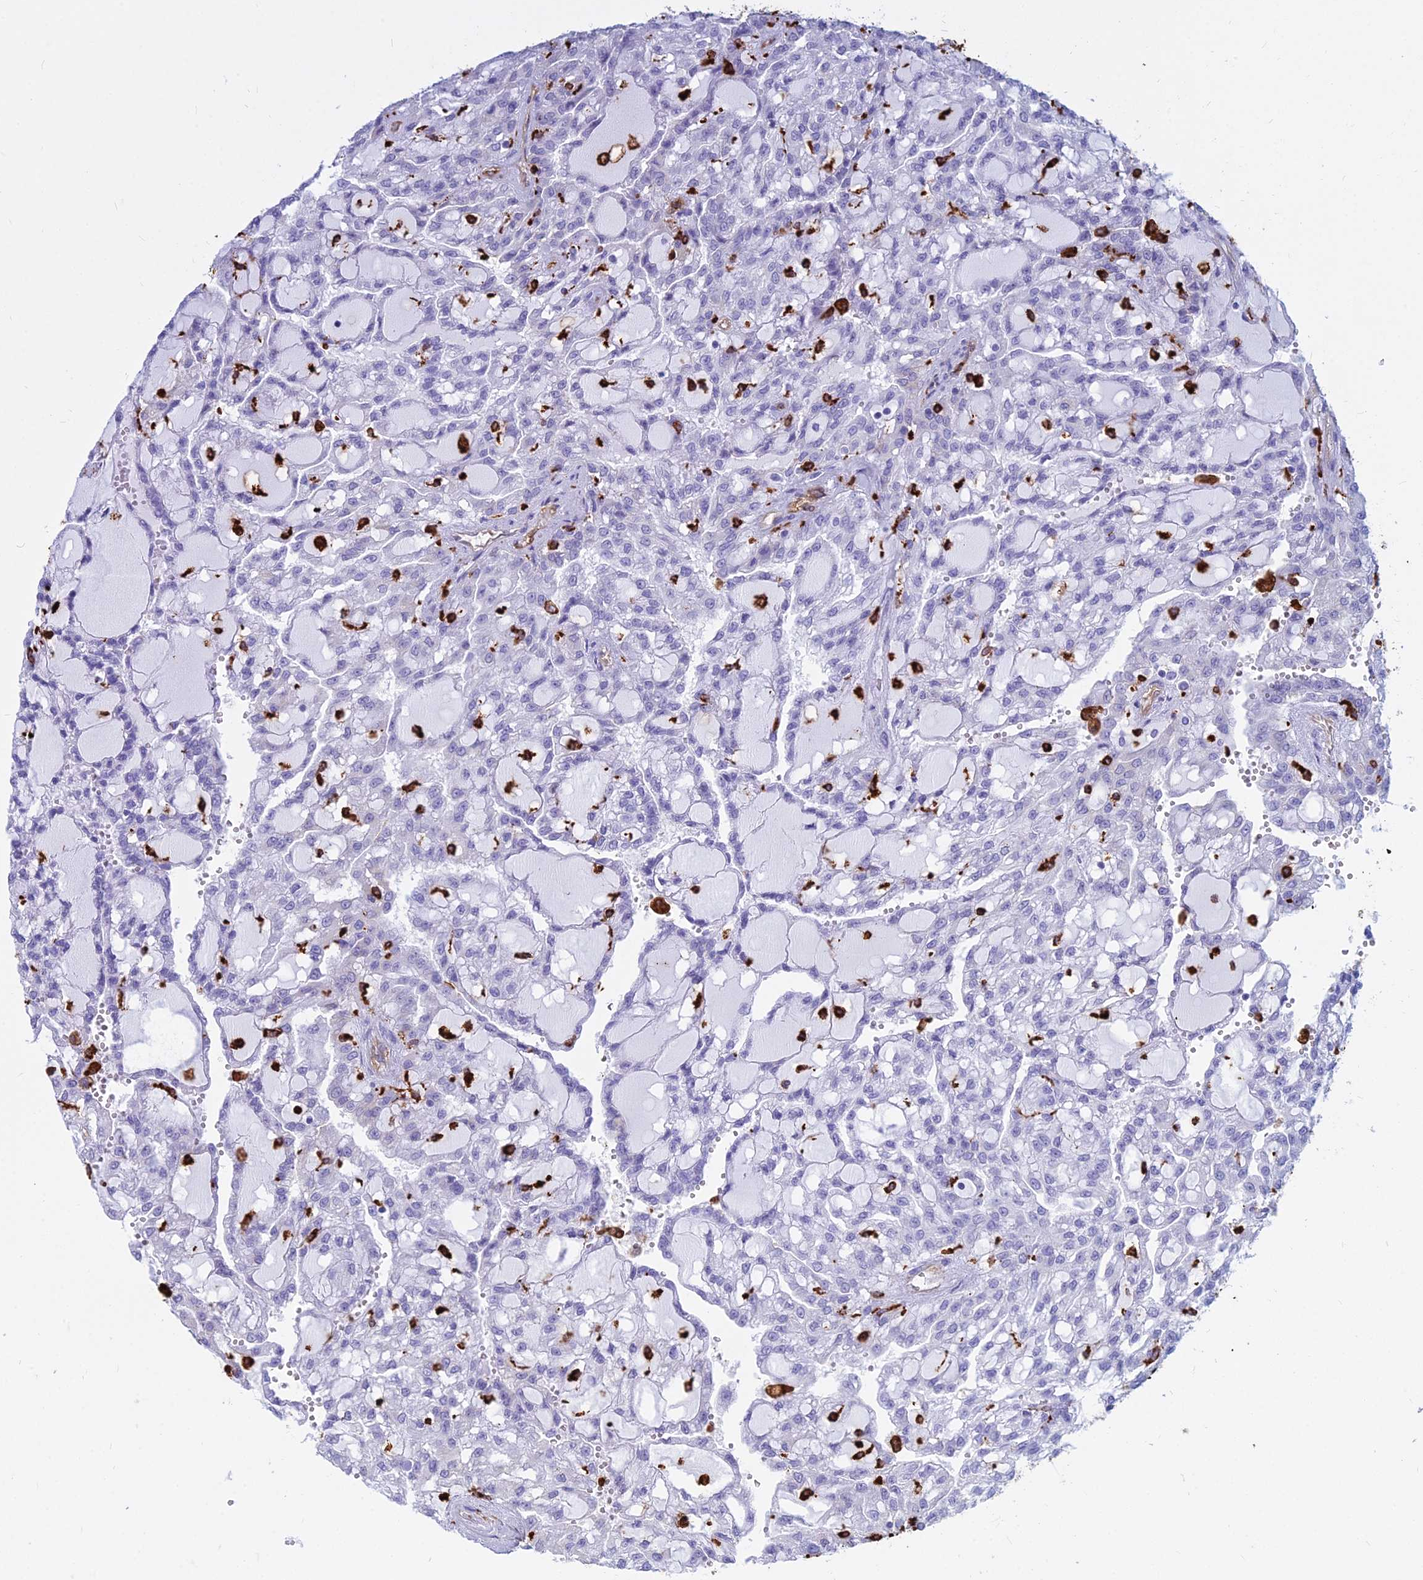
{"staining": {"intensity": "negative", "quantity": "none", "location": "none"}, "tissue": "renal cancer", "cell_type": "Tumor cells", "image_type": "cancer", "snomed": [{"axis": "morphology", "description": "Adenocarcinoma, NOS"}, {"axis": "topography", "description": "Kidney"}], "caption": "Immunohistochemical staining of human renal cancer displays no significant positivity in tumor cells.", "gene": "HLA-DRB1", "patient": {"sex": "male", "age": 63}}